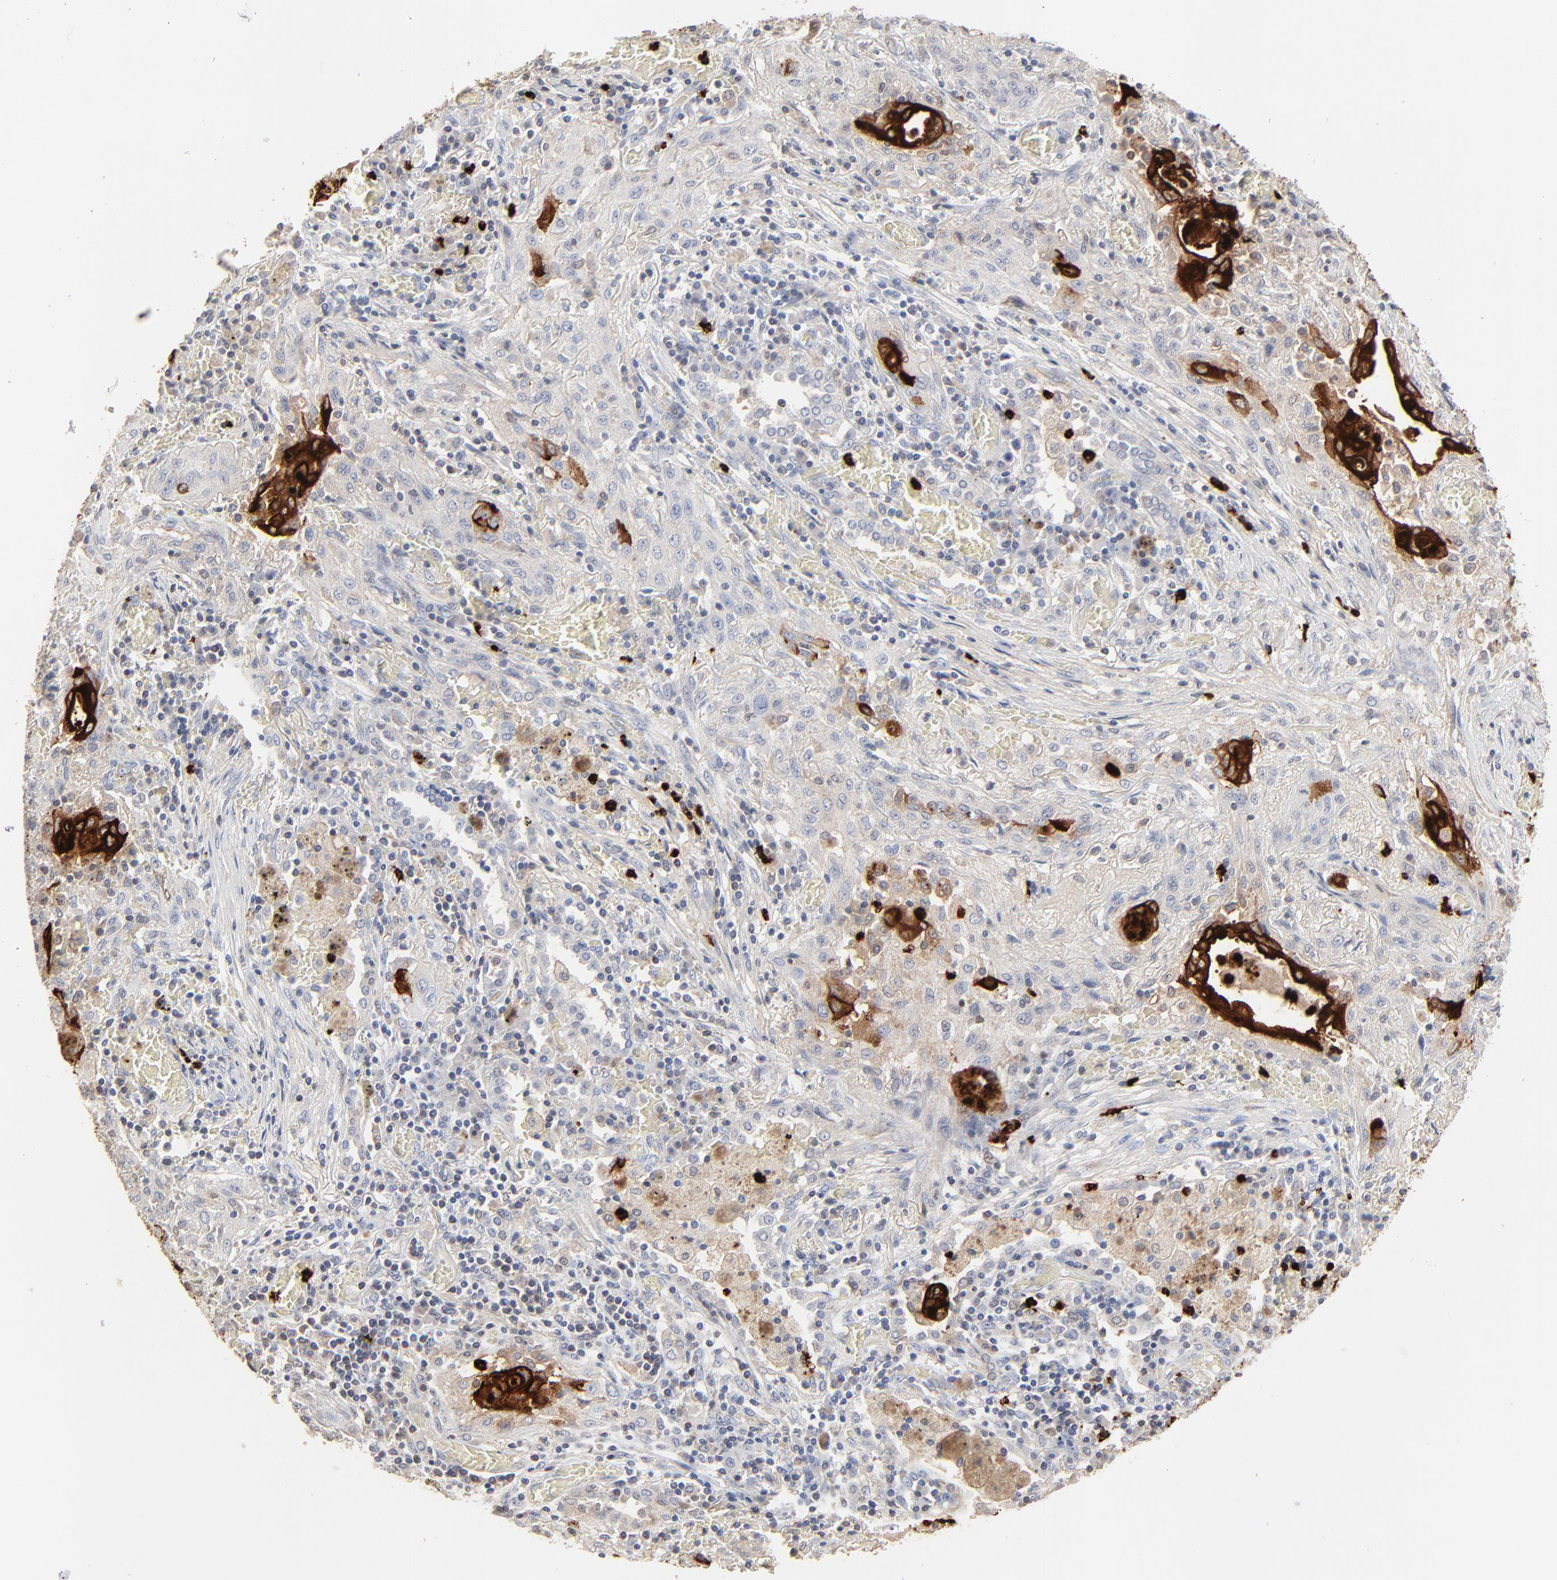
{"staining": {"intensity": "strong", "quantity": "<25%", "location": "cytoplasmic/membranous"}, "tissue": "lung cancer", "cell_type": "Tumor cells", "image_type": "cancer", "snomed": [{"axis": "morphology", "description": "Squamous cell carcinoma, NOS"}, {"axis": "topography", "description": "Lung"}], "caption": "This is an image of immunohistochemistry staining of lung cancer (squamous cell carcinoma), which shows strong expression in the cytoplasmic/membranous of tumor cells.", "gene": "LCN2", "patient": {"sex": "female", "age": 47}}